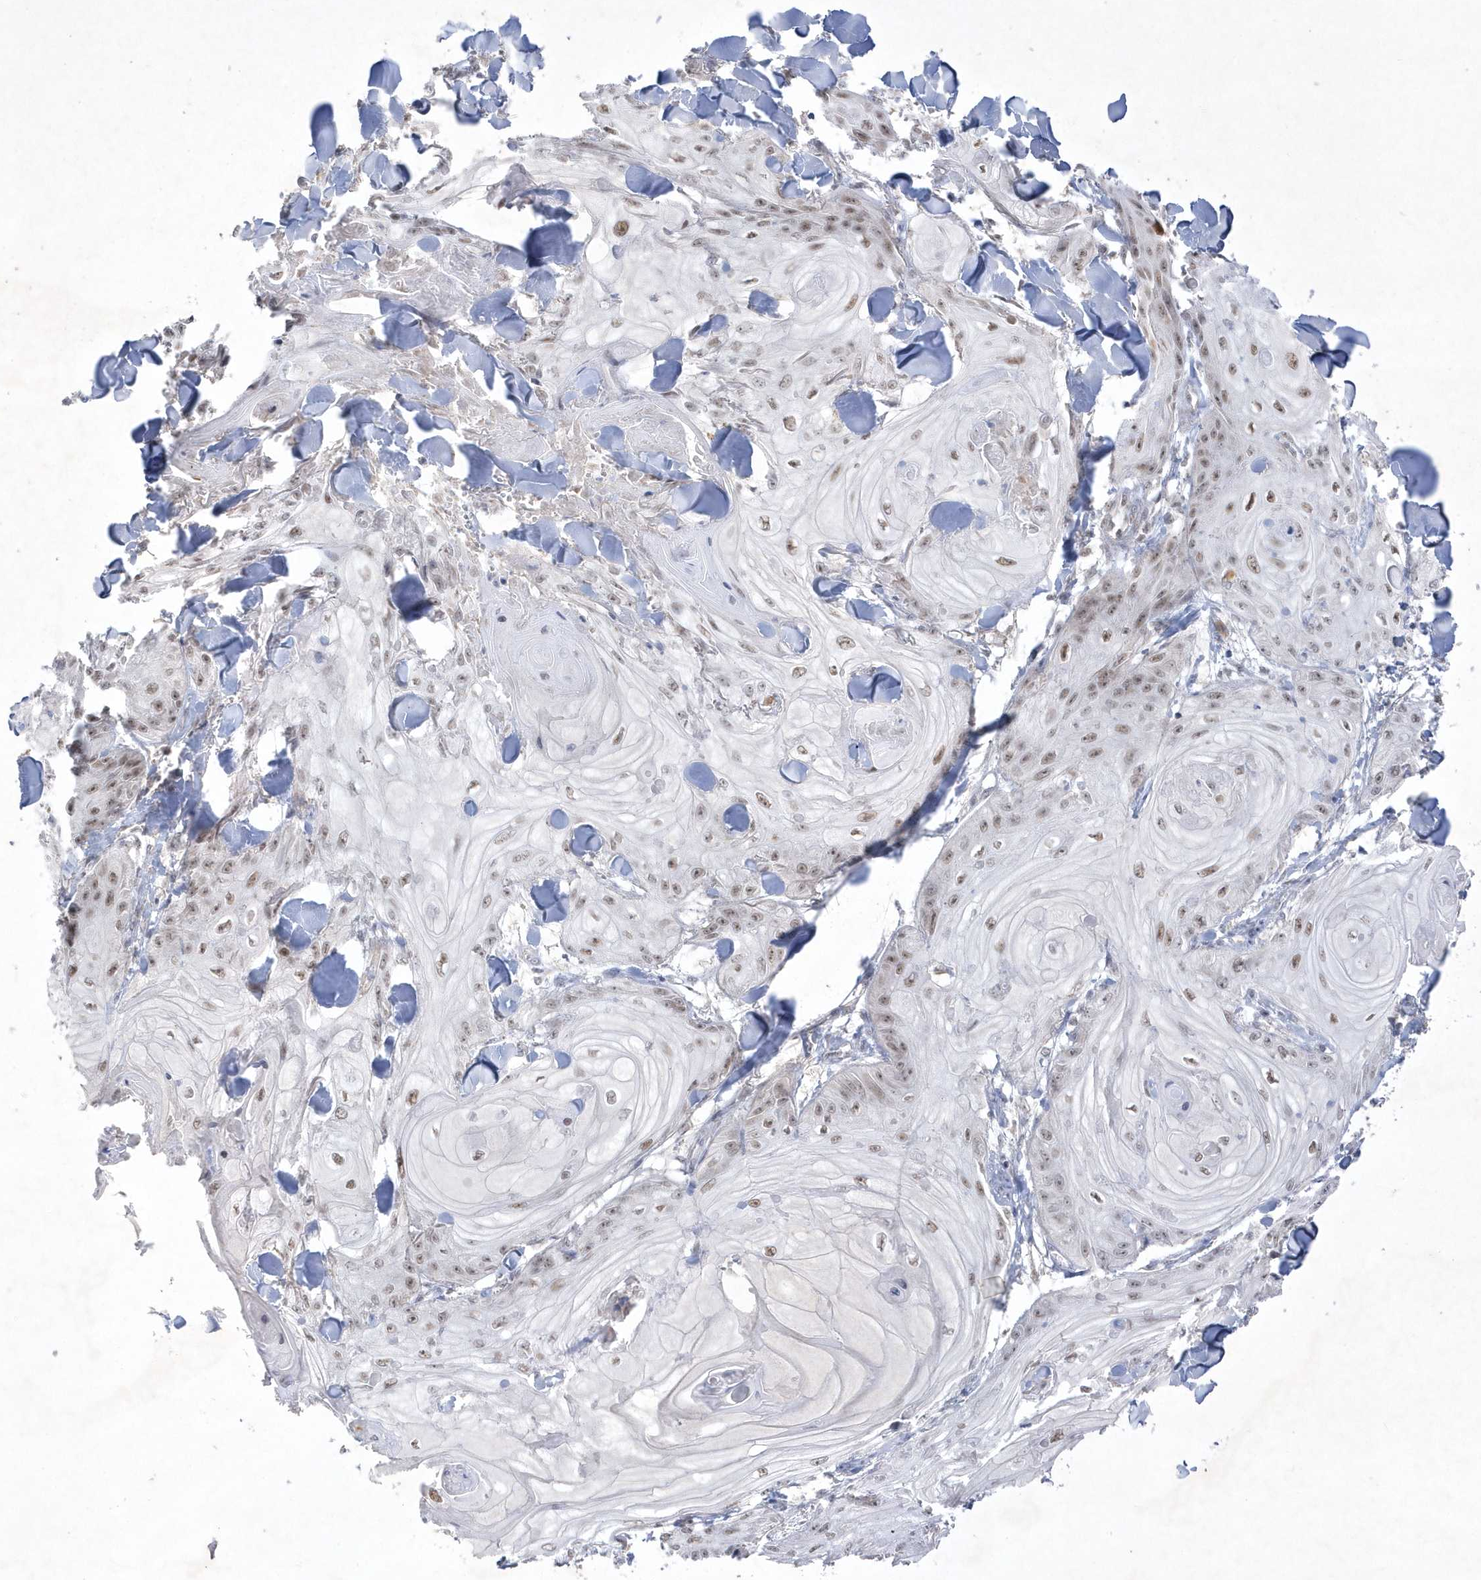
{"staining": {"intensity": "moderate", "quantity": "25%-75%", "location": "nuclear"}, "tissue": "skin cancer", "cell_type": "Tumor cells", "image_type": "cancer", "snomed": [{"axis": "morphology", "description": "Squamous cell carcinoma, NOS"}, {"axis": "topography", "description": "Skin"}], "caption": "The image demonstrates staining of skin cancer, revealing moderate nuclear protein positivity (brown color) within tumor cells.", "gene": "CPSF3", "patient": {"sex": "male", "age": 74}}